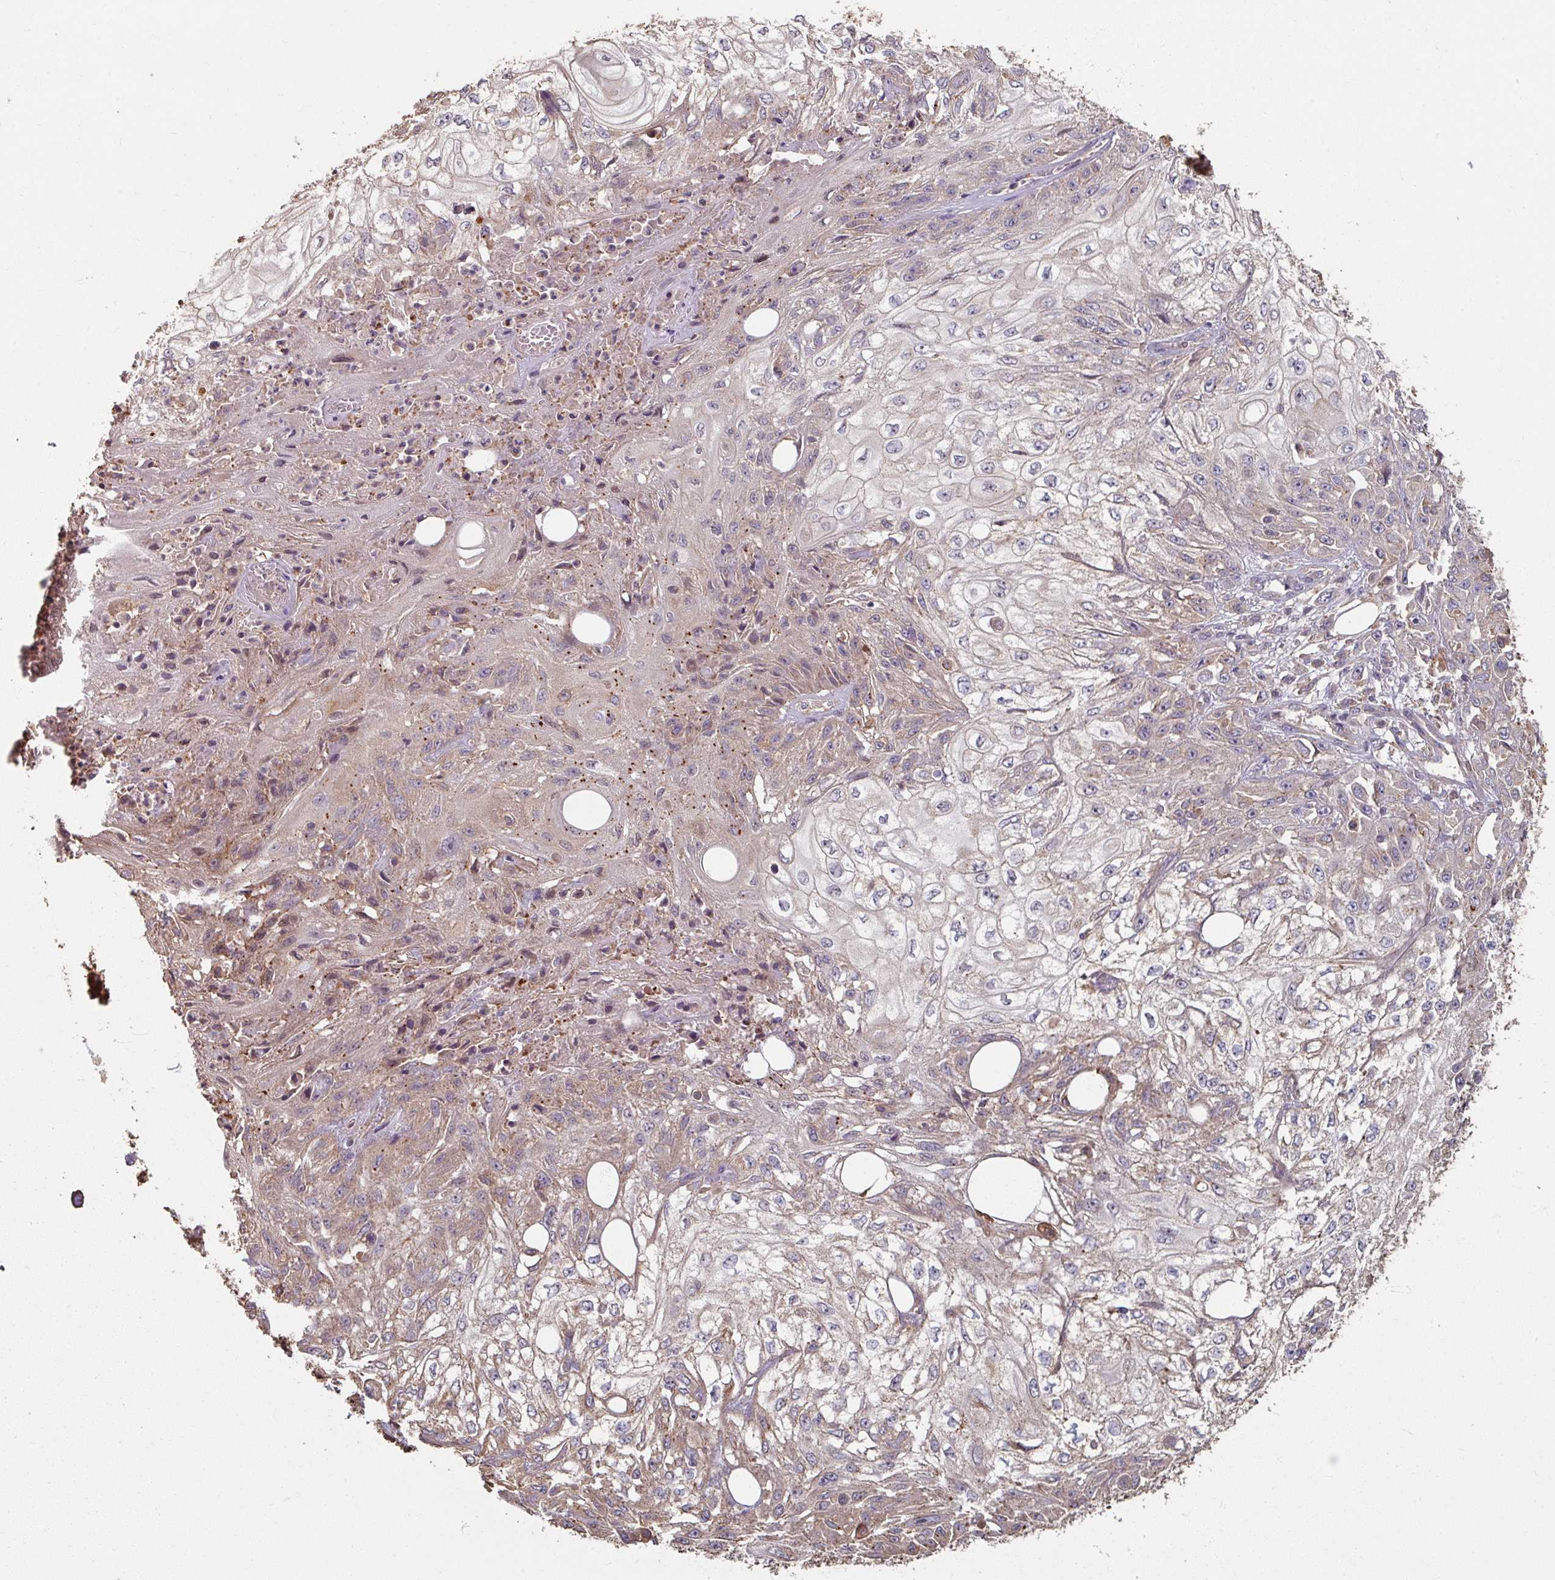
{"staining": {"intensity": "weak", "quantity": "25%-75%", "location": "cytoplasmic/membranous"}, "tissue": "skin cancer", "cell_type": "Tumor cells", "image_type": "cancer", "snomed": [{"axis": "morphology", "description": "Squamous cell carcinoma, NOS"}, {"axis": "morphology", "description": "Squamous cell carcinoma, metastatic, NOS"}, {"axis": "topography", "description": "Skin"}, {"axis": "topography", "description": "Lymph node"}], "caption": "Approximately 25%-75% of tumor cells in skin squamous cell carcinoma exhibit weak cytoplasmic/membranous protein staining as visualized by brown immunohistochemical staining.", "gene": "CCDC68", "patient": {"sex": "male", "age": 75}}